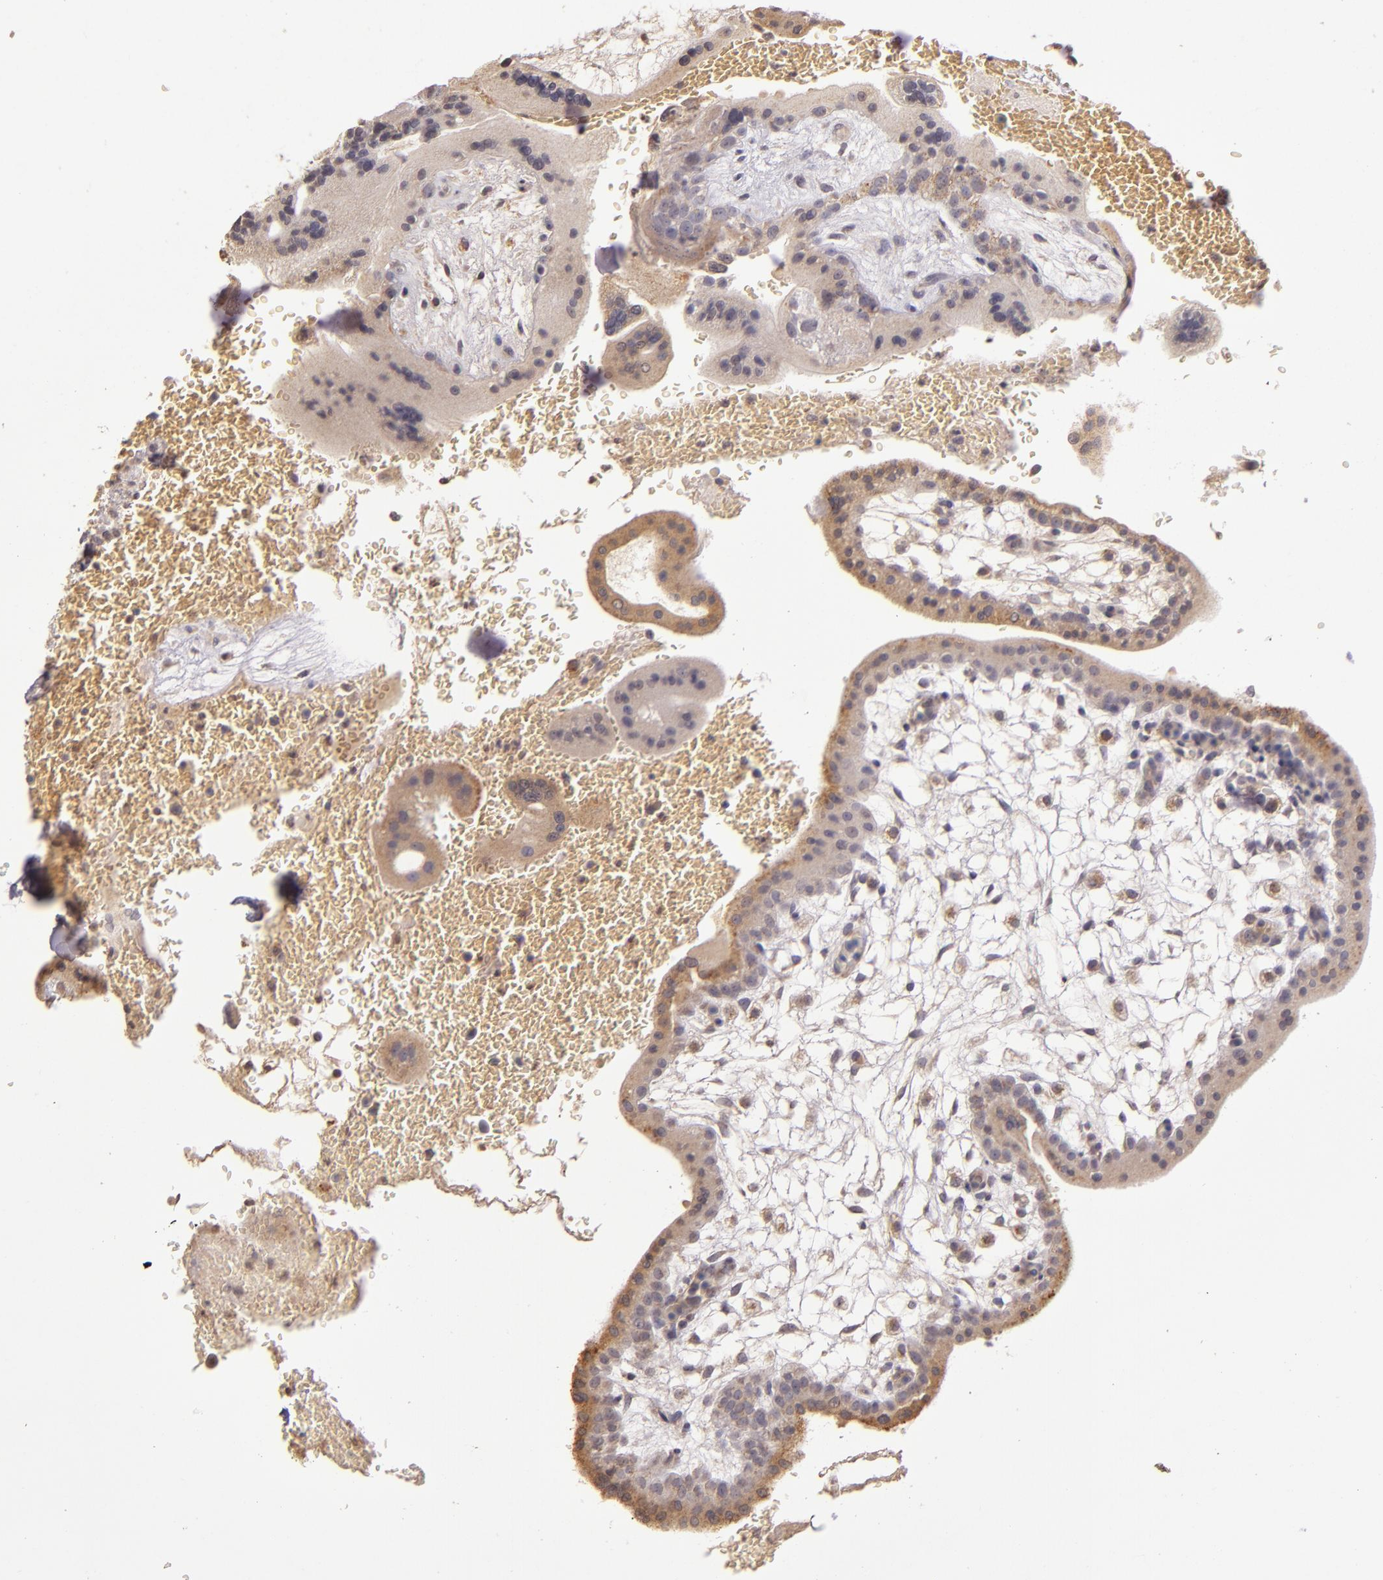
{"staining": {"intensity": "weak", "quantity": "25%-75%", "location": "cytoplasmic/membranous"}, "tissue": "placenta", "cell_type": "Trophoblastic cells", "image_type": "normal", "snomed": [{"axis": "morphology", "description": "Normal tissue, NOS"}, {"axis": "topography", "description": "Placenta"}], "caption": "A photomicrograph of human placenta stained for a protein exhibits weak cytoplasmic/membranous brown staining in trophoblastic cells.", "gene": "ABL1", "patient": {"sex": "female", "age": 35}}